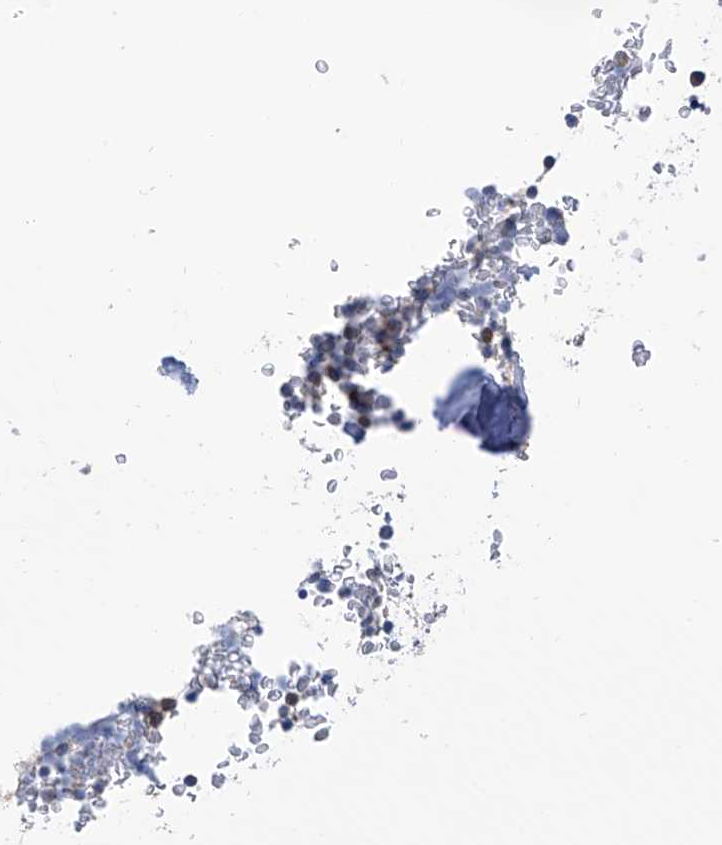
{"staining": {"intensity": "moderate", "quantity": "<25%", "location": "cytoplasmic/membranous"}, "tissue": "bone marrow", "cell_type": "Hematopoietic cells", "image_type": "normal", "snomed": [{"axis": "morphology", "description": "Normal tissue, NOS"}, {"axis": "topography", "description": "Bone marrow"}], "caption": "The micrograph exhibits a brown stain indicating the presence of a protein in the cytoplasmic/membranous of hematopoietic cells in bone marrow. (IHC, brightfield microscopy, high magnification).", "gene": "P2RX7", "patient": {"sex": "male", "age": 58}}